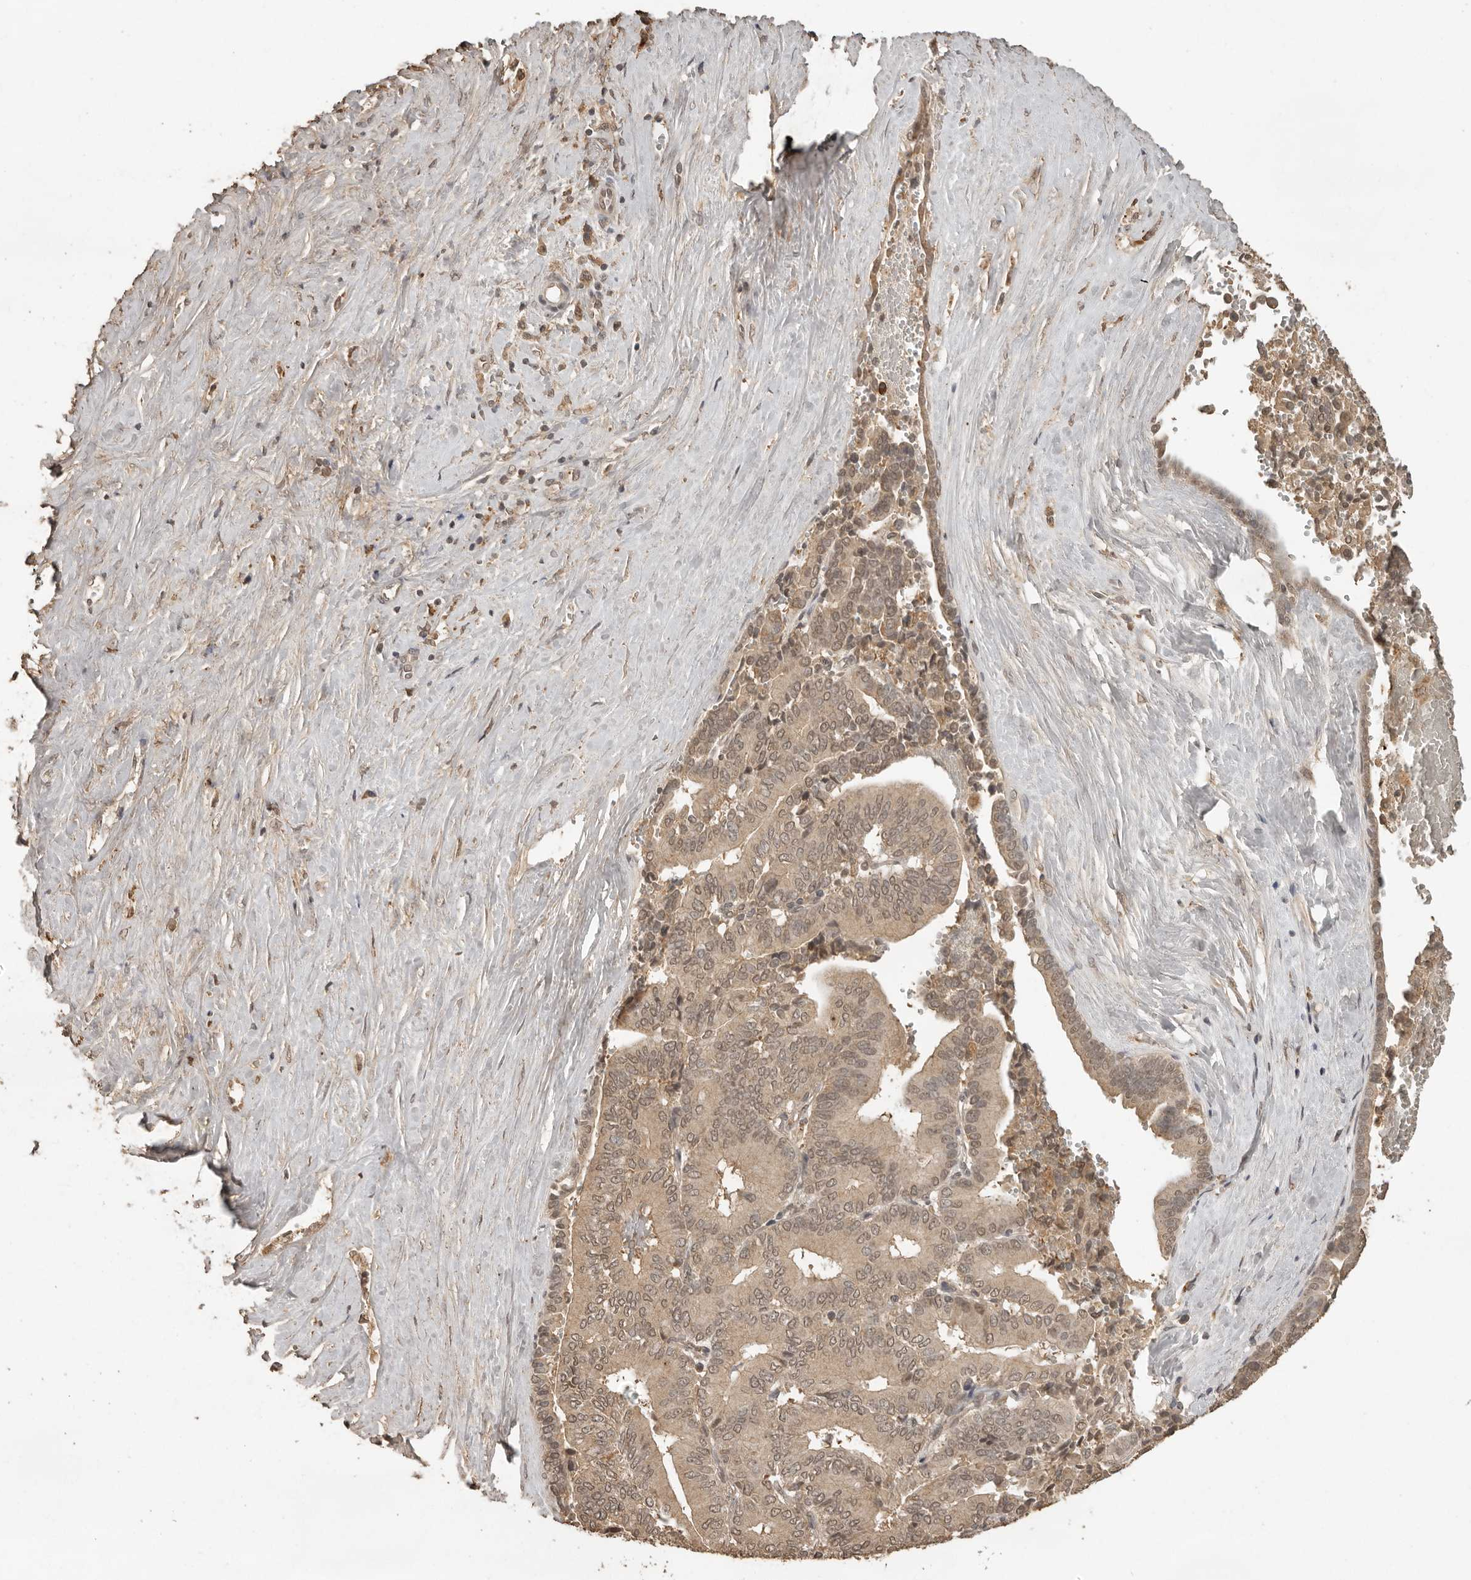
{"staining": {"intensity": "weak", "quantity": ">75%", "location": "cytoplasmic/membranous,nuclear"}, "tissue": "liver cancer", "cell_type": "Tumor cells", "image_type": "cancer", "snomed": [{"axis": "morphology", "description": "Cholangiocarcinoma"}, {"axis": "topography", "description": "Liver"}], "caption": "A high-resolution histopathology image shows immunohistochemistry staining of cholangiocarcinoma (liver), which exhibits weak cytoplasmic/membranous and nuclear staining in approximately >75% of tumor cells.", "gene": "CTF1", "patient": {"sex": "female", "age": 75}}